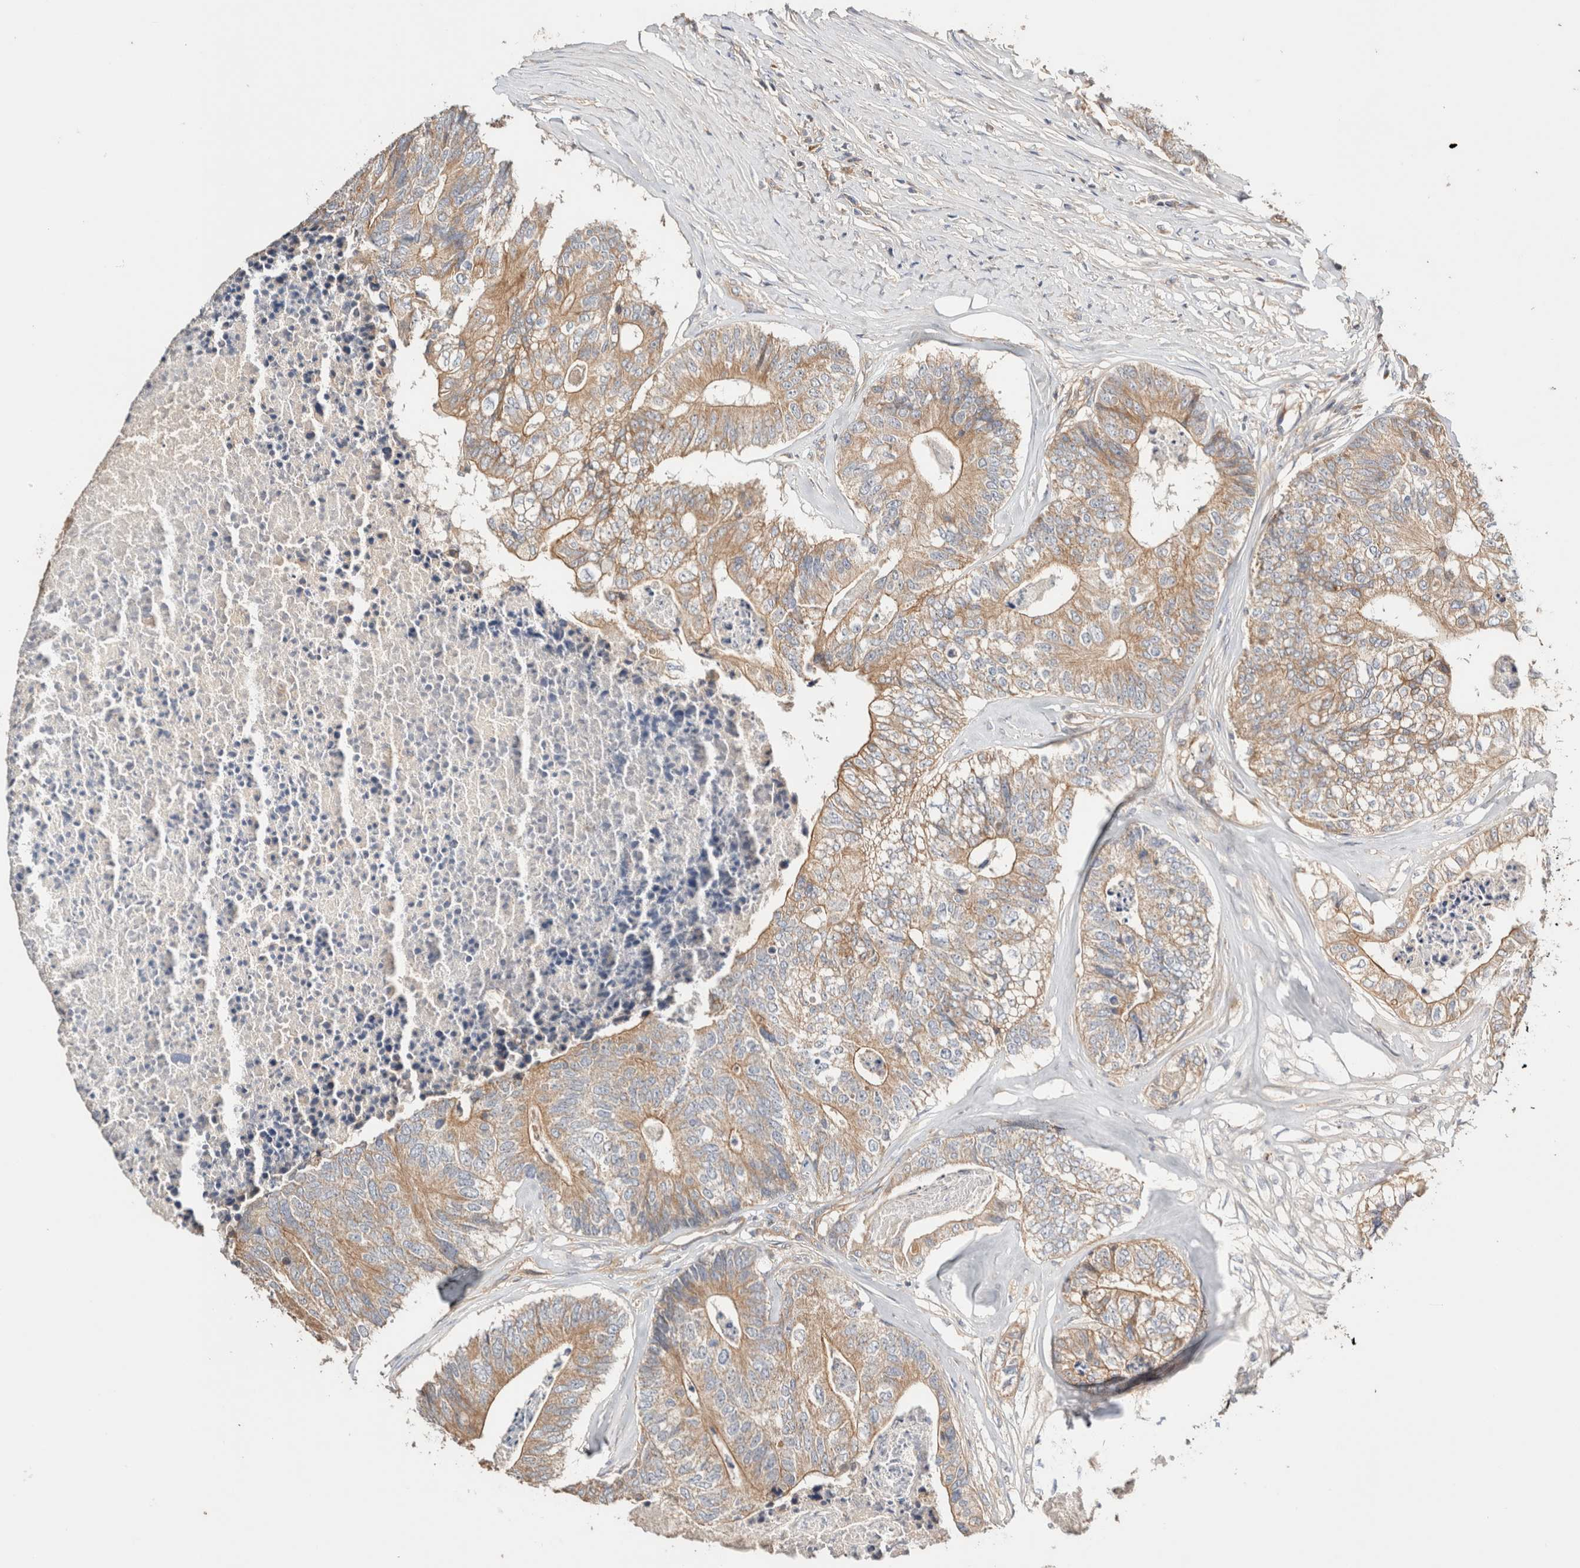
{"staining": {"intensity": "moderate", "quantity": ">75%", "location": "cytoplasmic/membranous"}, "tissue": "colorectal cancer", "cell_type": "Tumor cells", "image_type": "cancer", "snomed": [{"axis": "morphology", "description": "Adenocarcinoma, NOS"}, {"axis": "topography", "description": "Colon"}], "caption": "Colorectal adenocarcinoma stained with a protein marker reveals moderate staining in tumor cells.", "gene": "B3GNTL1", "patient": {"sex": "female", "age": 67}}